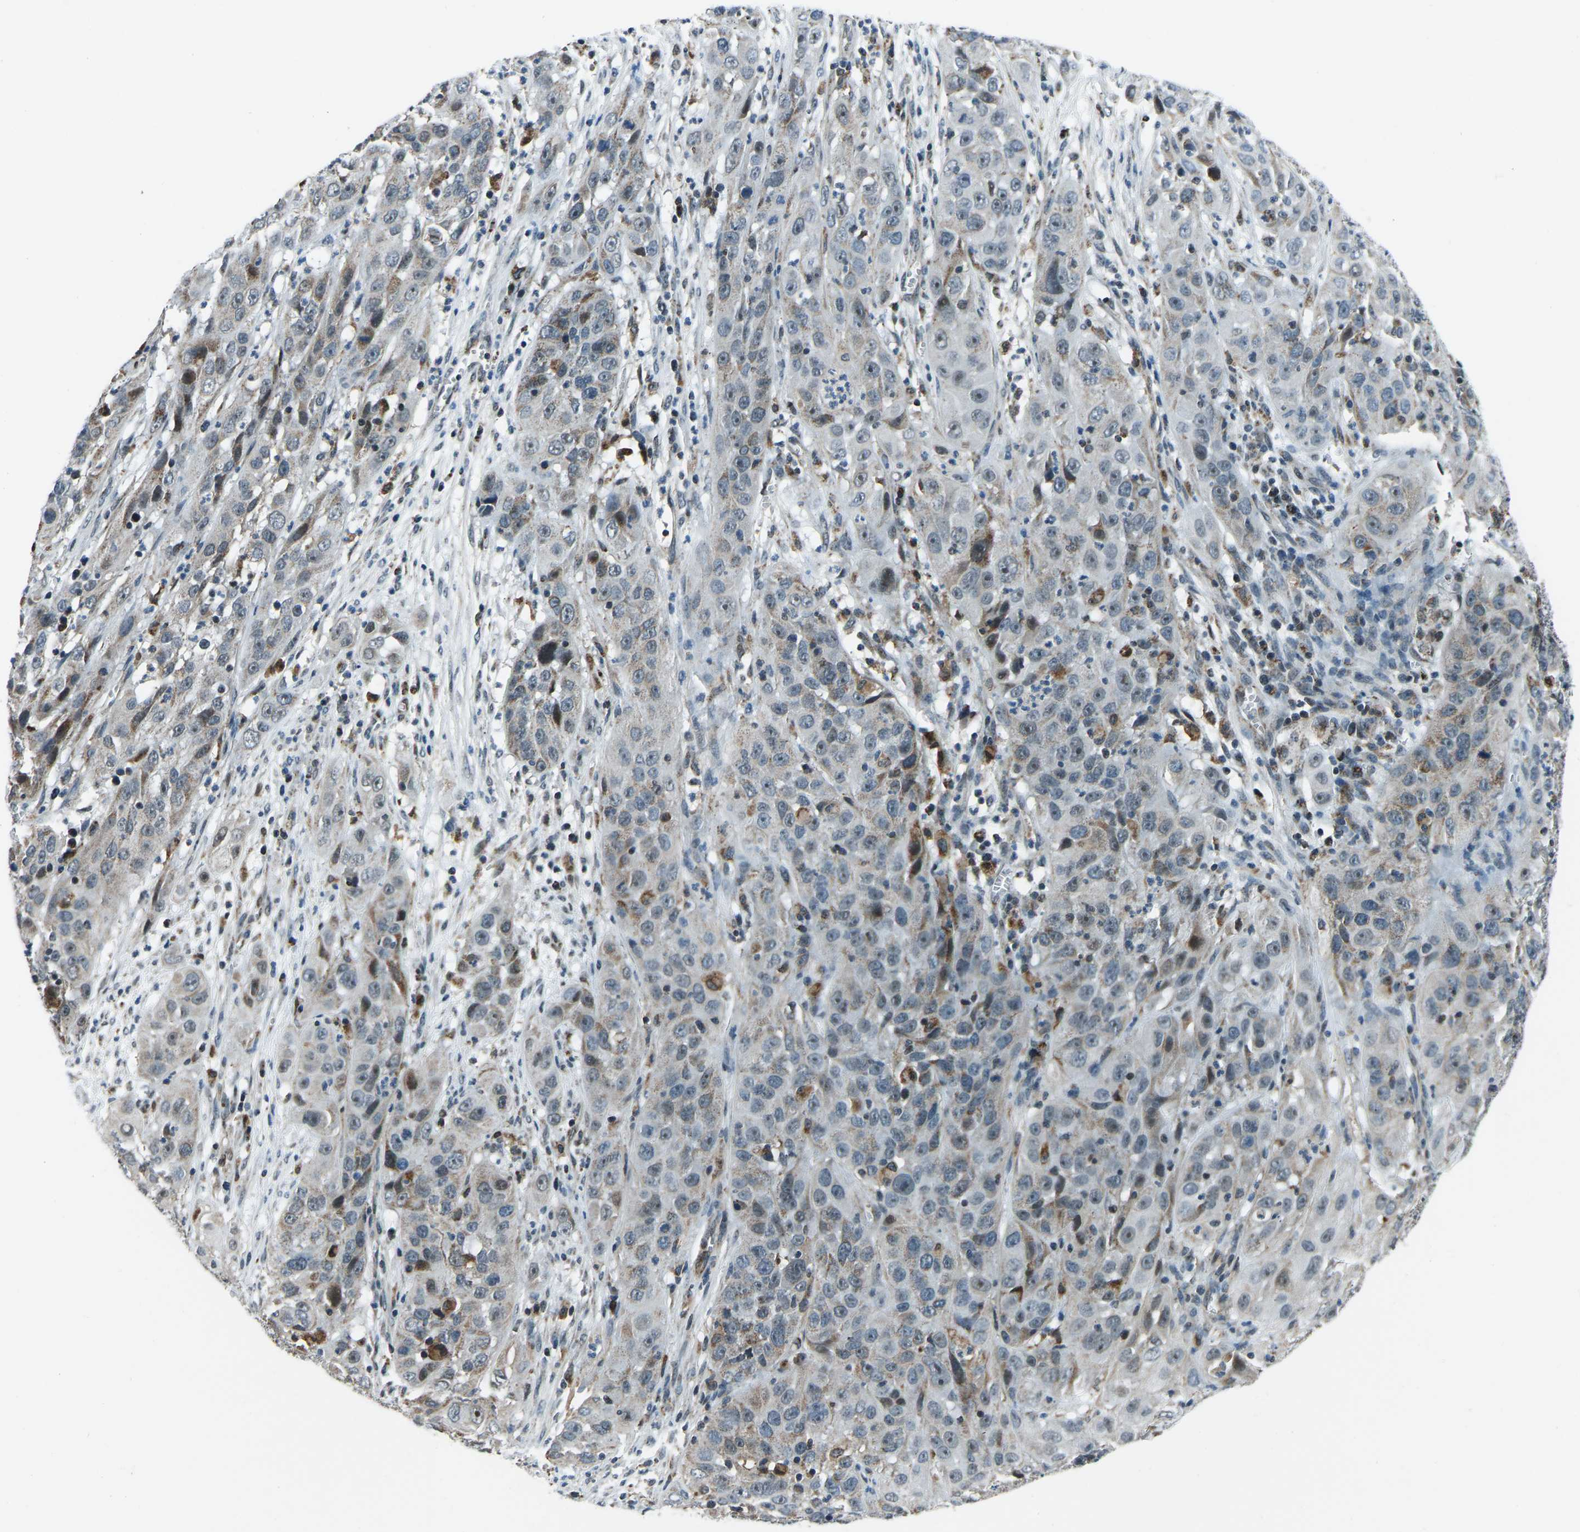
{"staining": {"intensity": "negative", "quantity": "none", "location": "none"}, "tissue": "cervical cancer", "cell_type": "Tumor cells", "image_type": "cancer", "snomed": [{"axis": "morphology", "description": "Squamous cell carcinoma, NOS"}, {"axis": "topography", "description": "Cervix"}], "caption": "This histopathology image is of squamous cell carcinoma (cervical) stained with IHC to label a protein in brown with the nuclei are counter-stained blue. There is no expression in tumor cells.", "gene": "RBM33", "patient": {"sex": "female", "age": 32}}